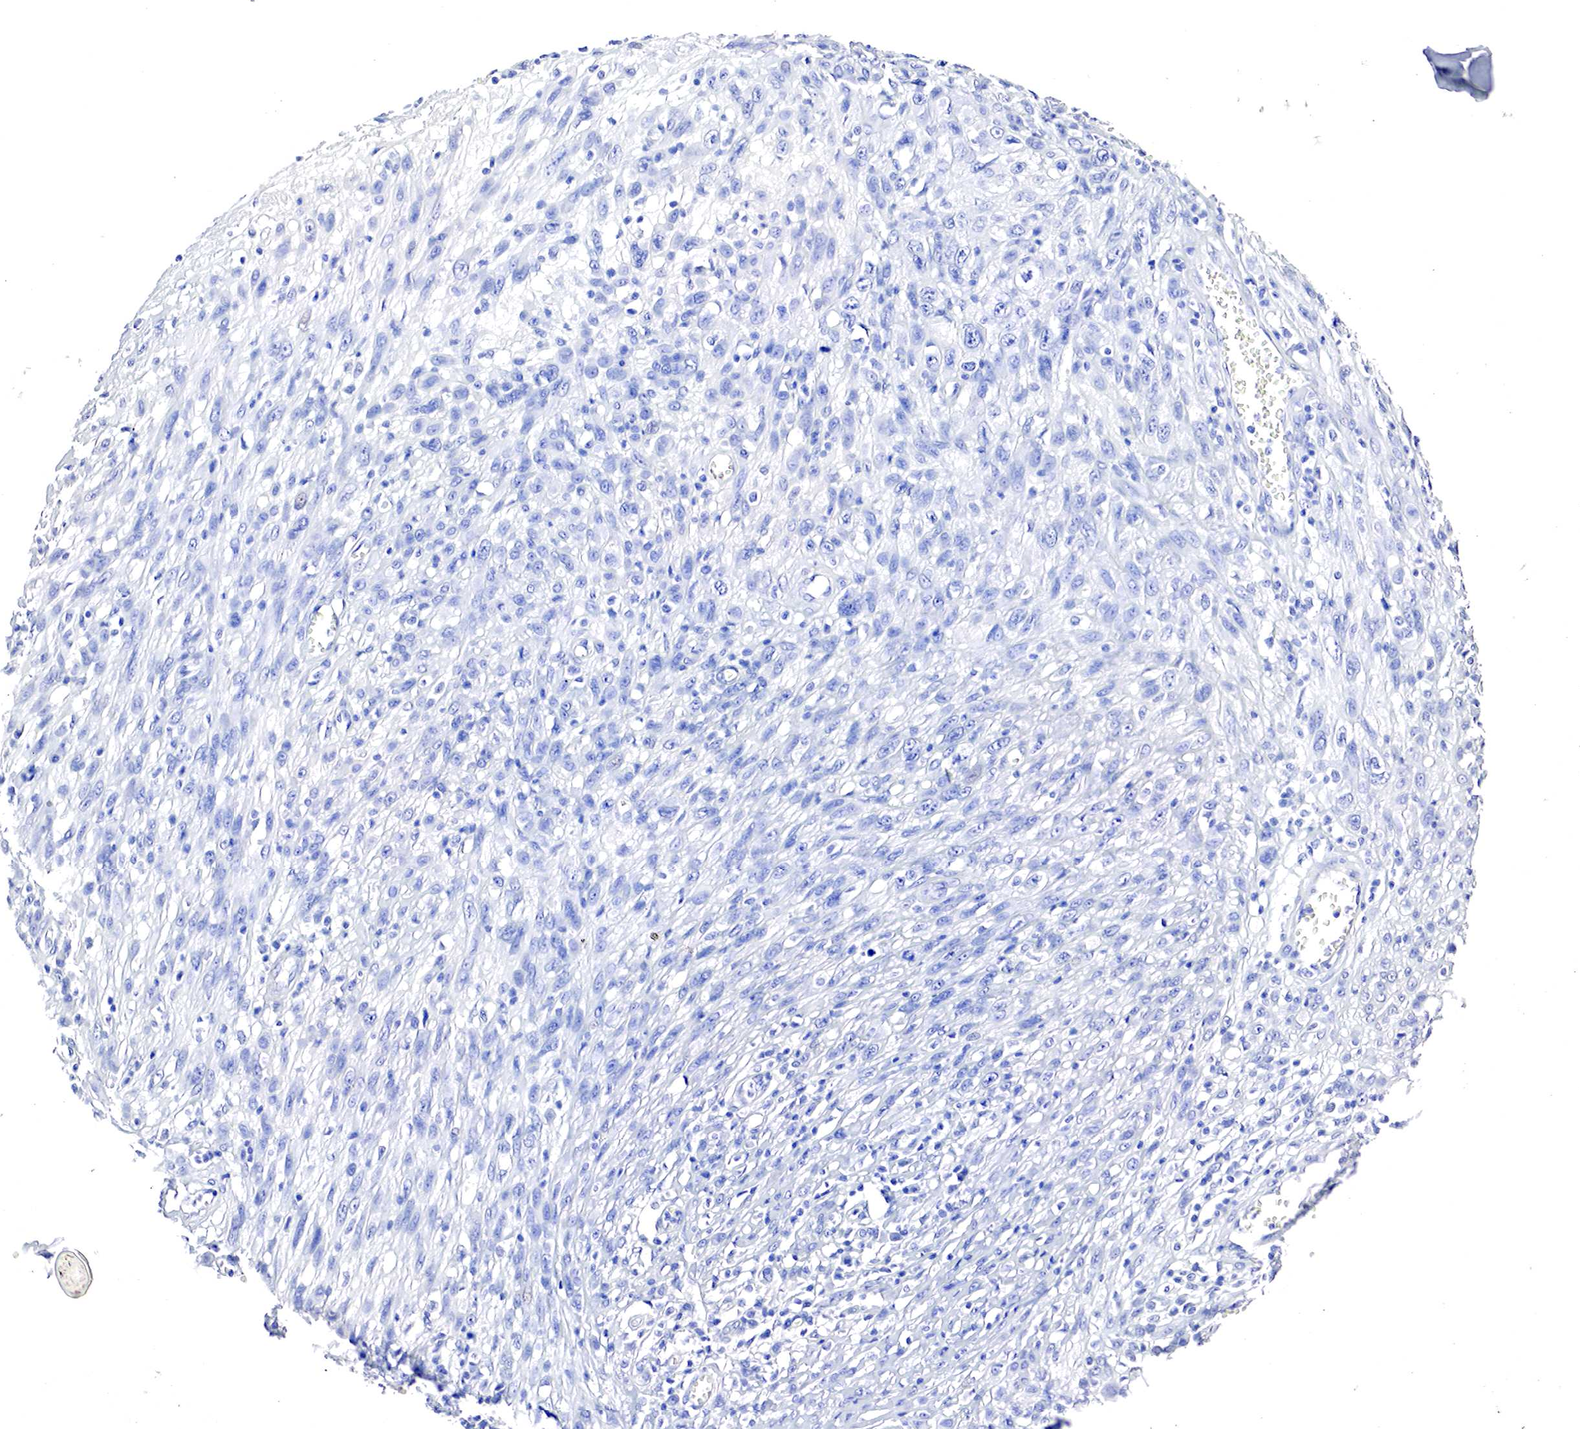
{"staining": {"intensity": "negative", "quantity": "none", "location": "none"}, "tissue": "melanoma", "cell_type": "Tumor cells", "image_type": "cancer", "snomed": [{"axis": "morphology", "description": "Malignant melanoma, NOS"}, {"axis": "topography", "description": "Skin"}], "caption": "The photomicrograph shows no significant positivity in tumor cells of melanoma.", "gene": "OTC", "patient": {"sex": "male", "age": 51}}